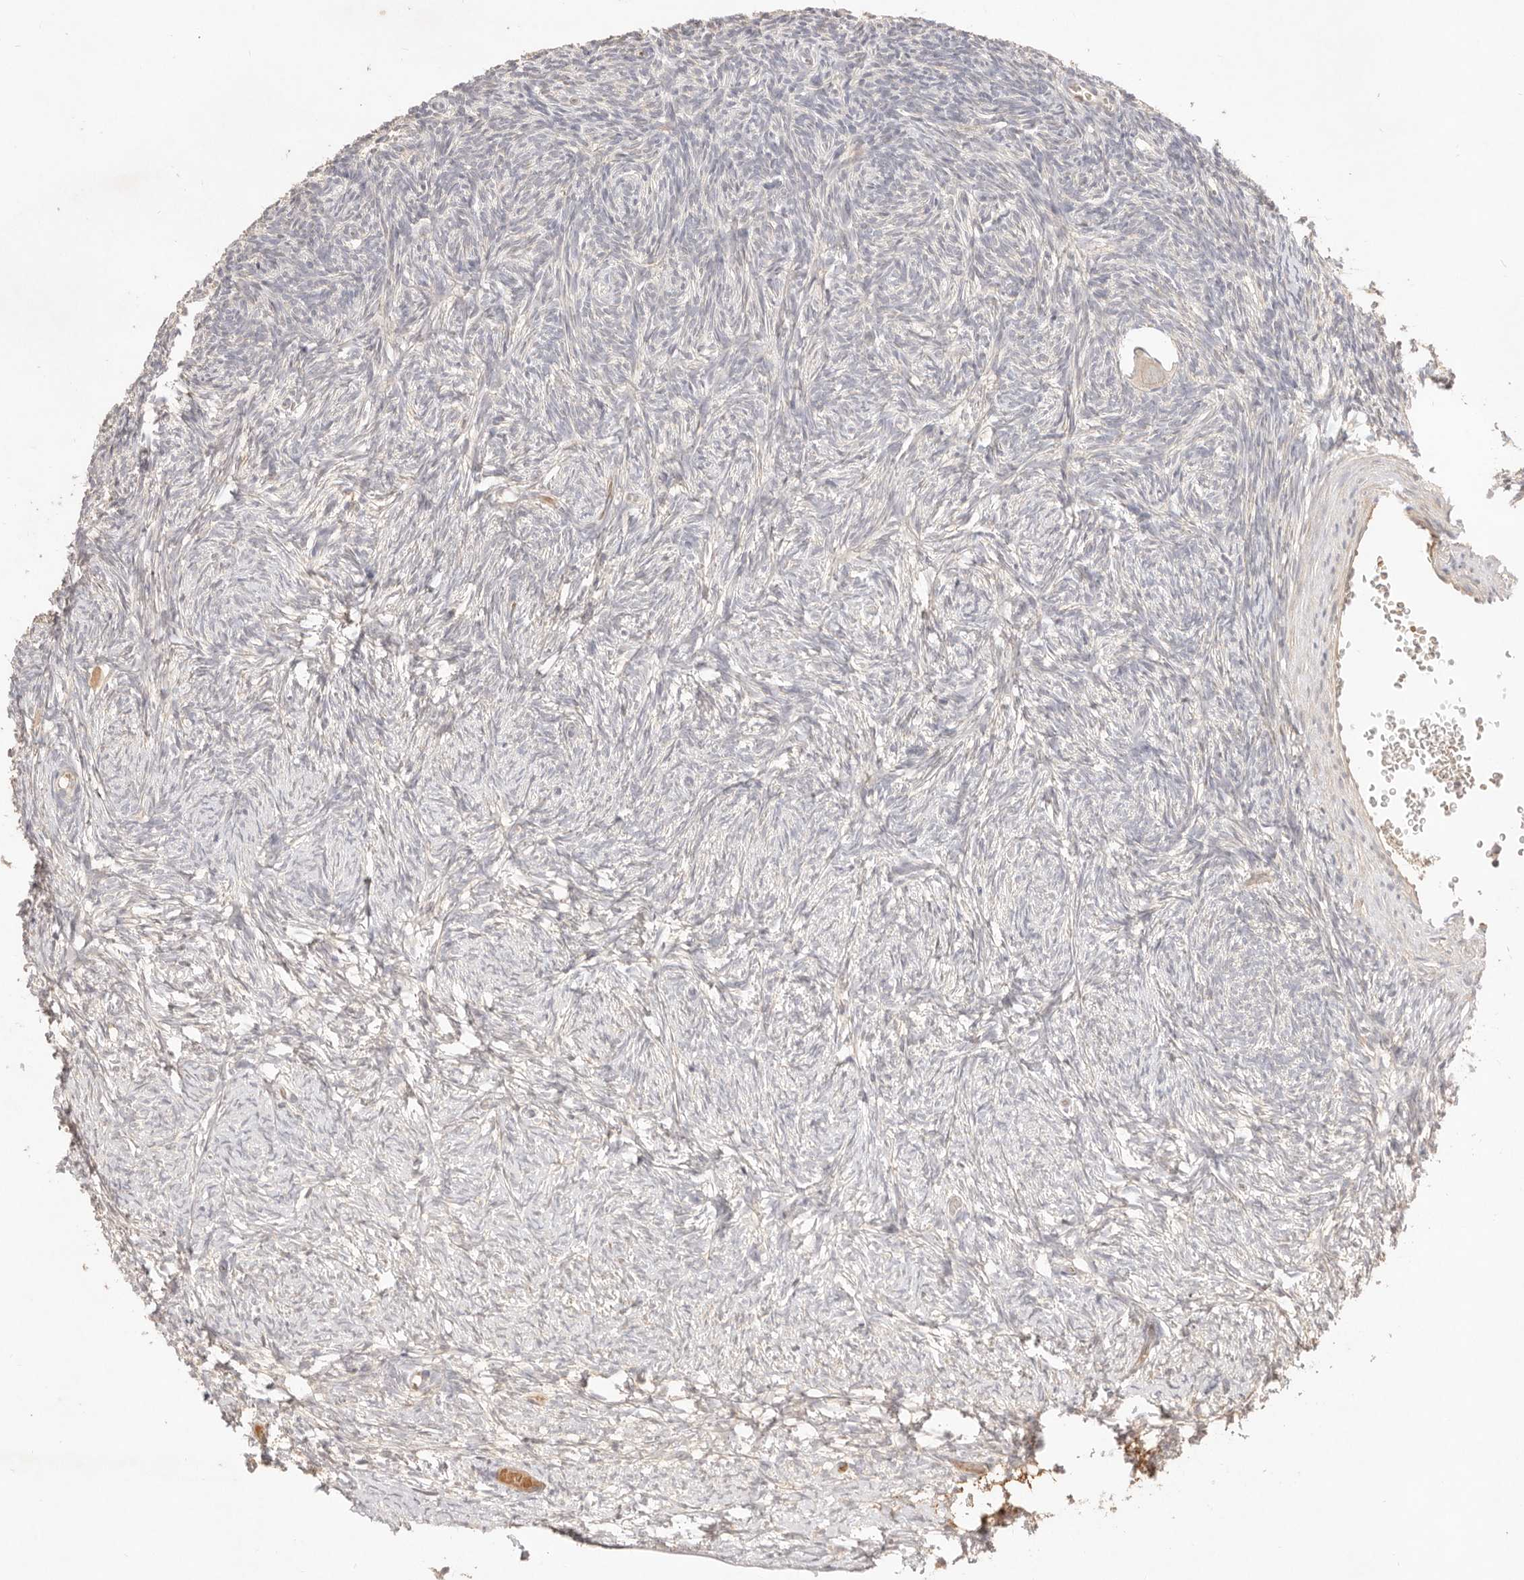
{"staining": {"intensity": "weak", "quantity": "25%-75%", "location": "cytoplasmic/membranous"}, "tissue": "ovary", "cell_type": "Follicle cells", "image_type": "normal", "snomed": [{"axis": "morphology", "description": "Normal tissue, NOS"}, {"axis": "topography", "description": "Ovary"}], "caption": "Immunohistochemical staining of unremarkable human ovary exhibits 25%-75% levels of weak cytoplasmic/membranous protein expression in about 25%-75% of follicle cells. (DAB (3,3'-diaminobenzidine) IHC with brightfield microscopy, high magnification).", "gene": "MEP1A", "patient": {"sex": "female", "age": 34}}